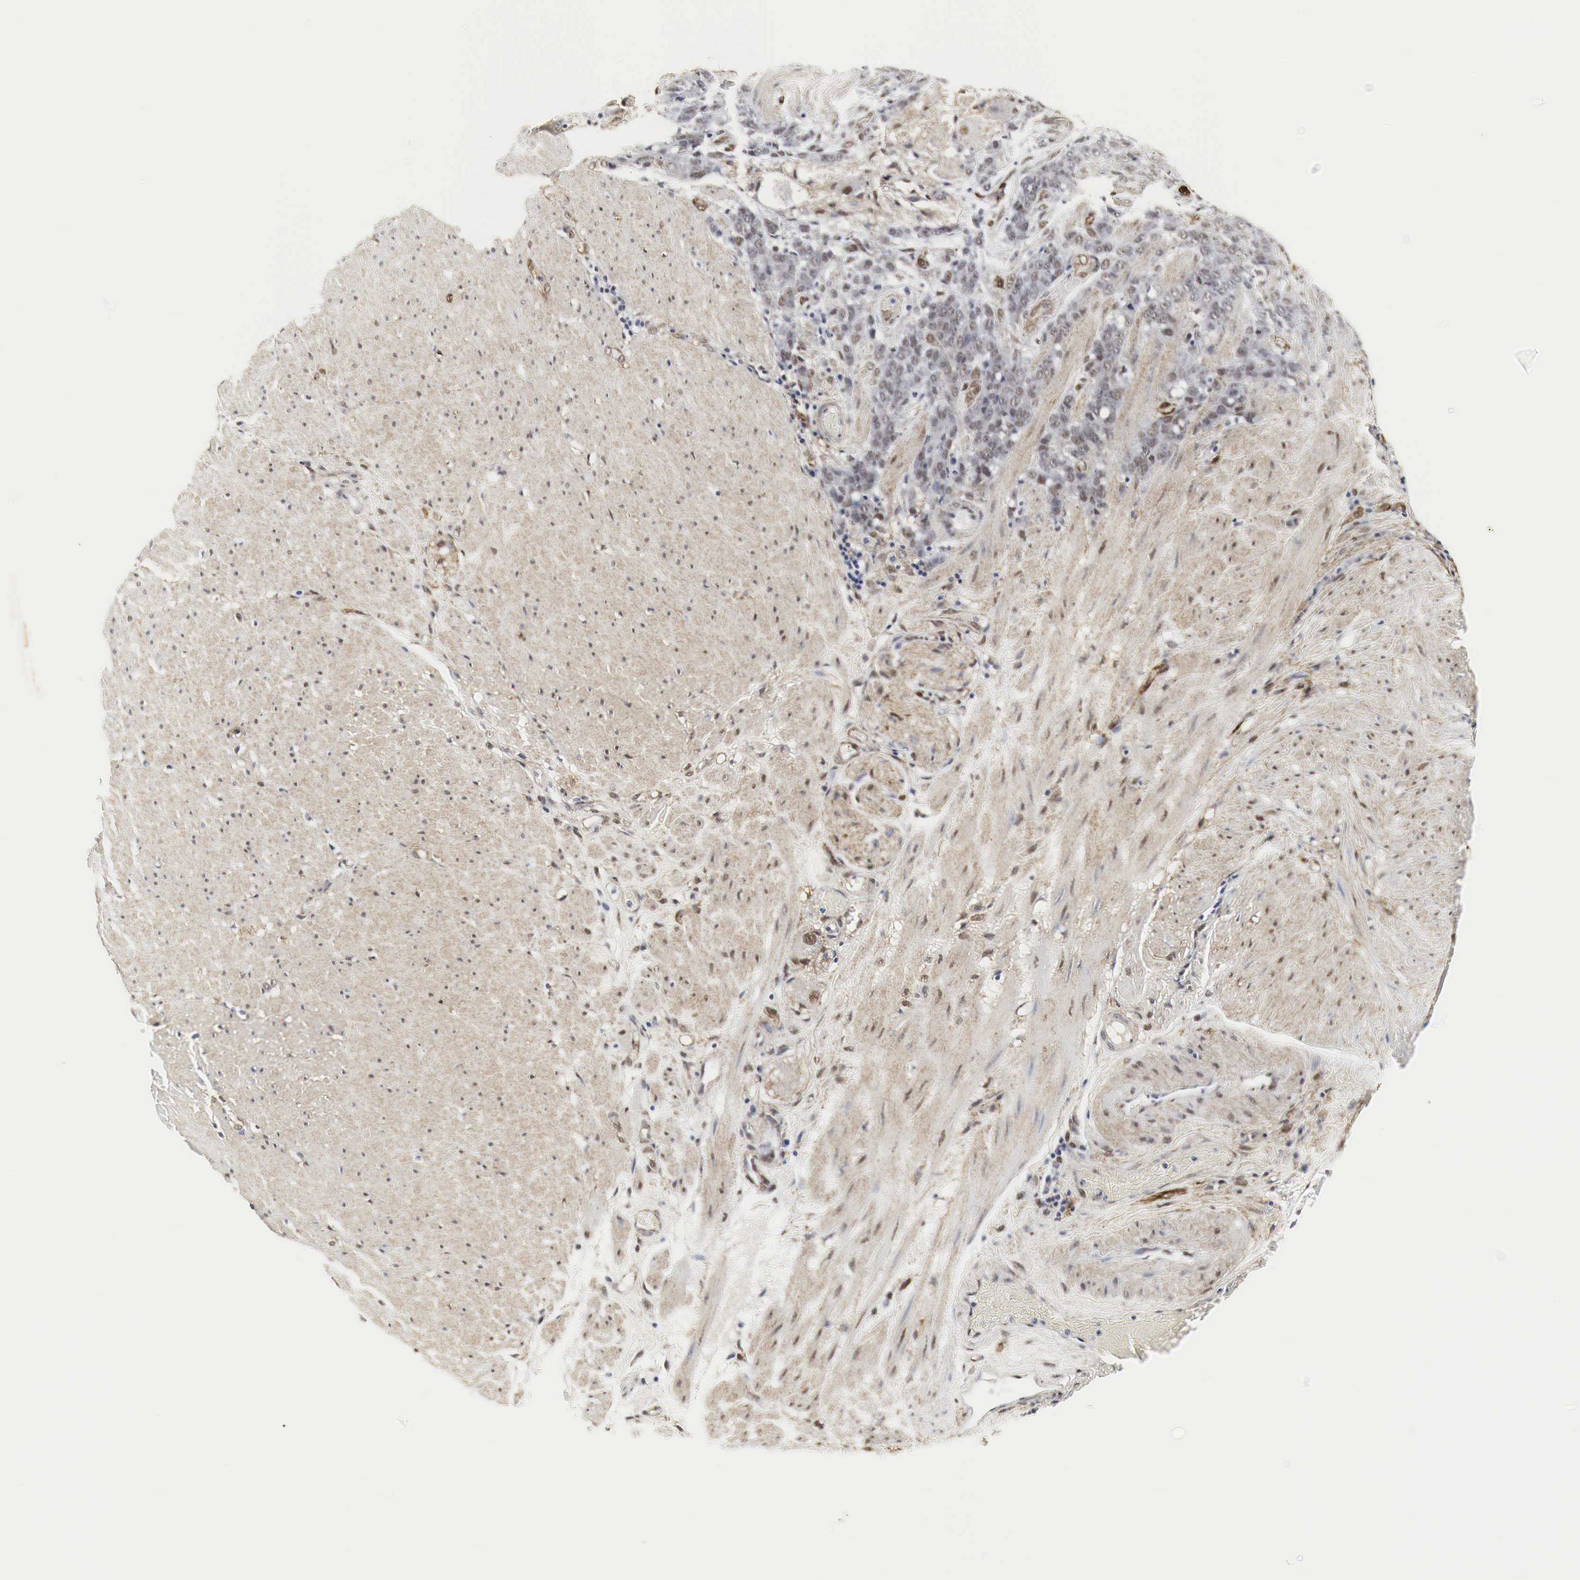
{"staining": {"intensity": "weak", "quantity": "<25%", "location": "cytoplasmic/membranous"}, "tissue": "stomach cancer", "cell_type": "Tumor cells", "image_type": "cancer", "snomed": [{"axis": "morphology", "description": "Adenocarcinoma, NOS"}, {"axis": "topography", "description": "Stomach, lower"}], "caption": "This is an IHC image of human stomach cancer (adenocarcinoma). There is no staining in tumor cells.", "gene": "SPIN1", "patient": {"sex": "male", "age": 88}}